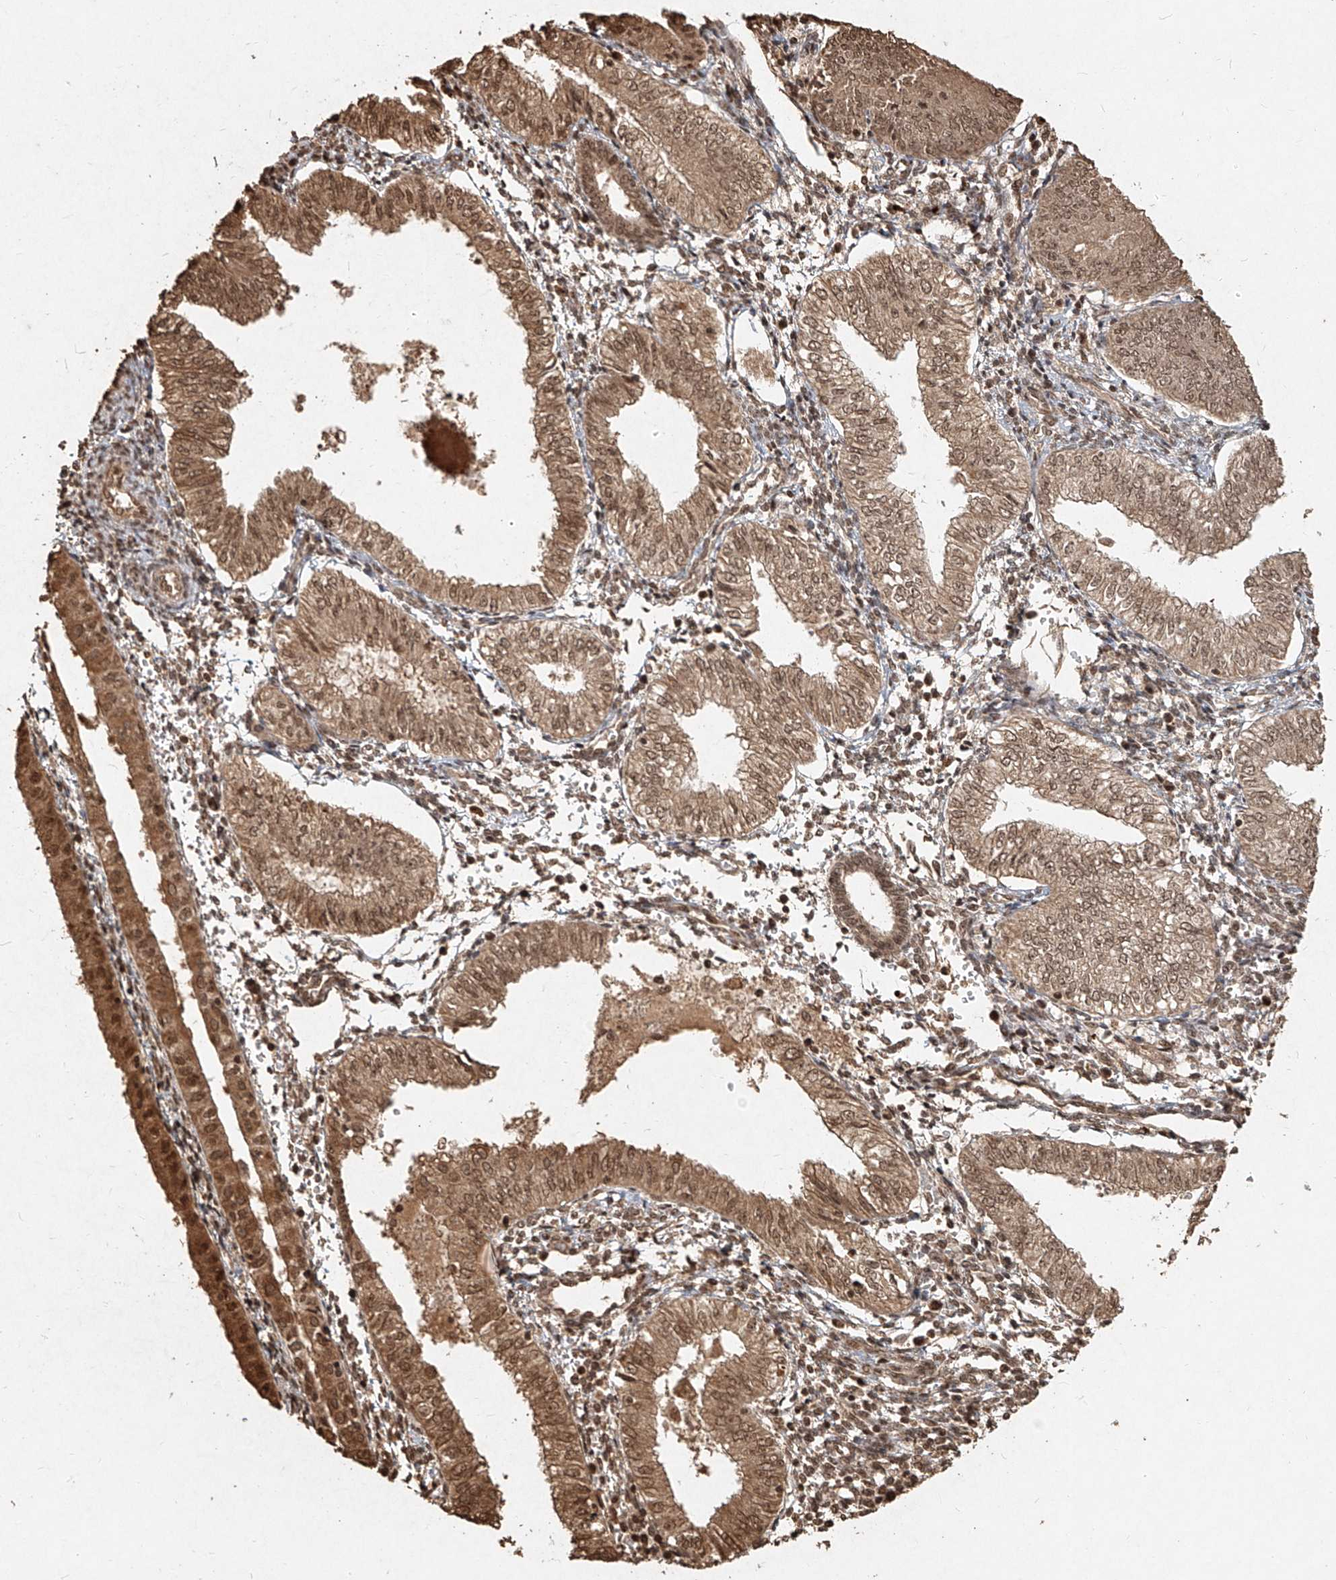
{"staining": {"intensity": "moderate", "quantity": ">75%", "location": "cytoplasmic/membranous,nuclear"}, "tissue": "endometrial cancer", "cell_type": "Tumor cells", "image_type": "cancer", "snomed": [{"axis": "morphology", "description": "Adenocarcinoma, NOS"}, {"axis": "topography", "description": "Endometrium"}], "caption": "Immunohistochemical staining of human endometrial adenocarcinoma shows medium levels of moderate cytoplasmic/membranous and nuclear protein positivity in approximately >75% of tumor cells. (brown staining indicates protein expression, while blue staining denotes nuclei).", "gene": "UBE2K", "patient": {"sex": "female", "age": 53}}